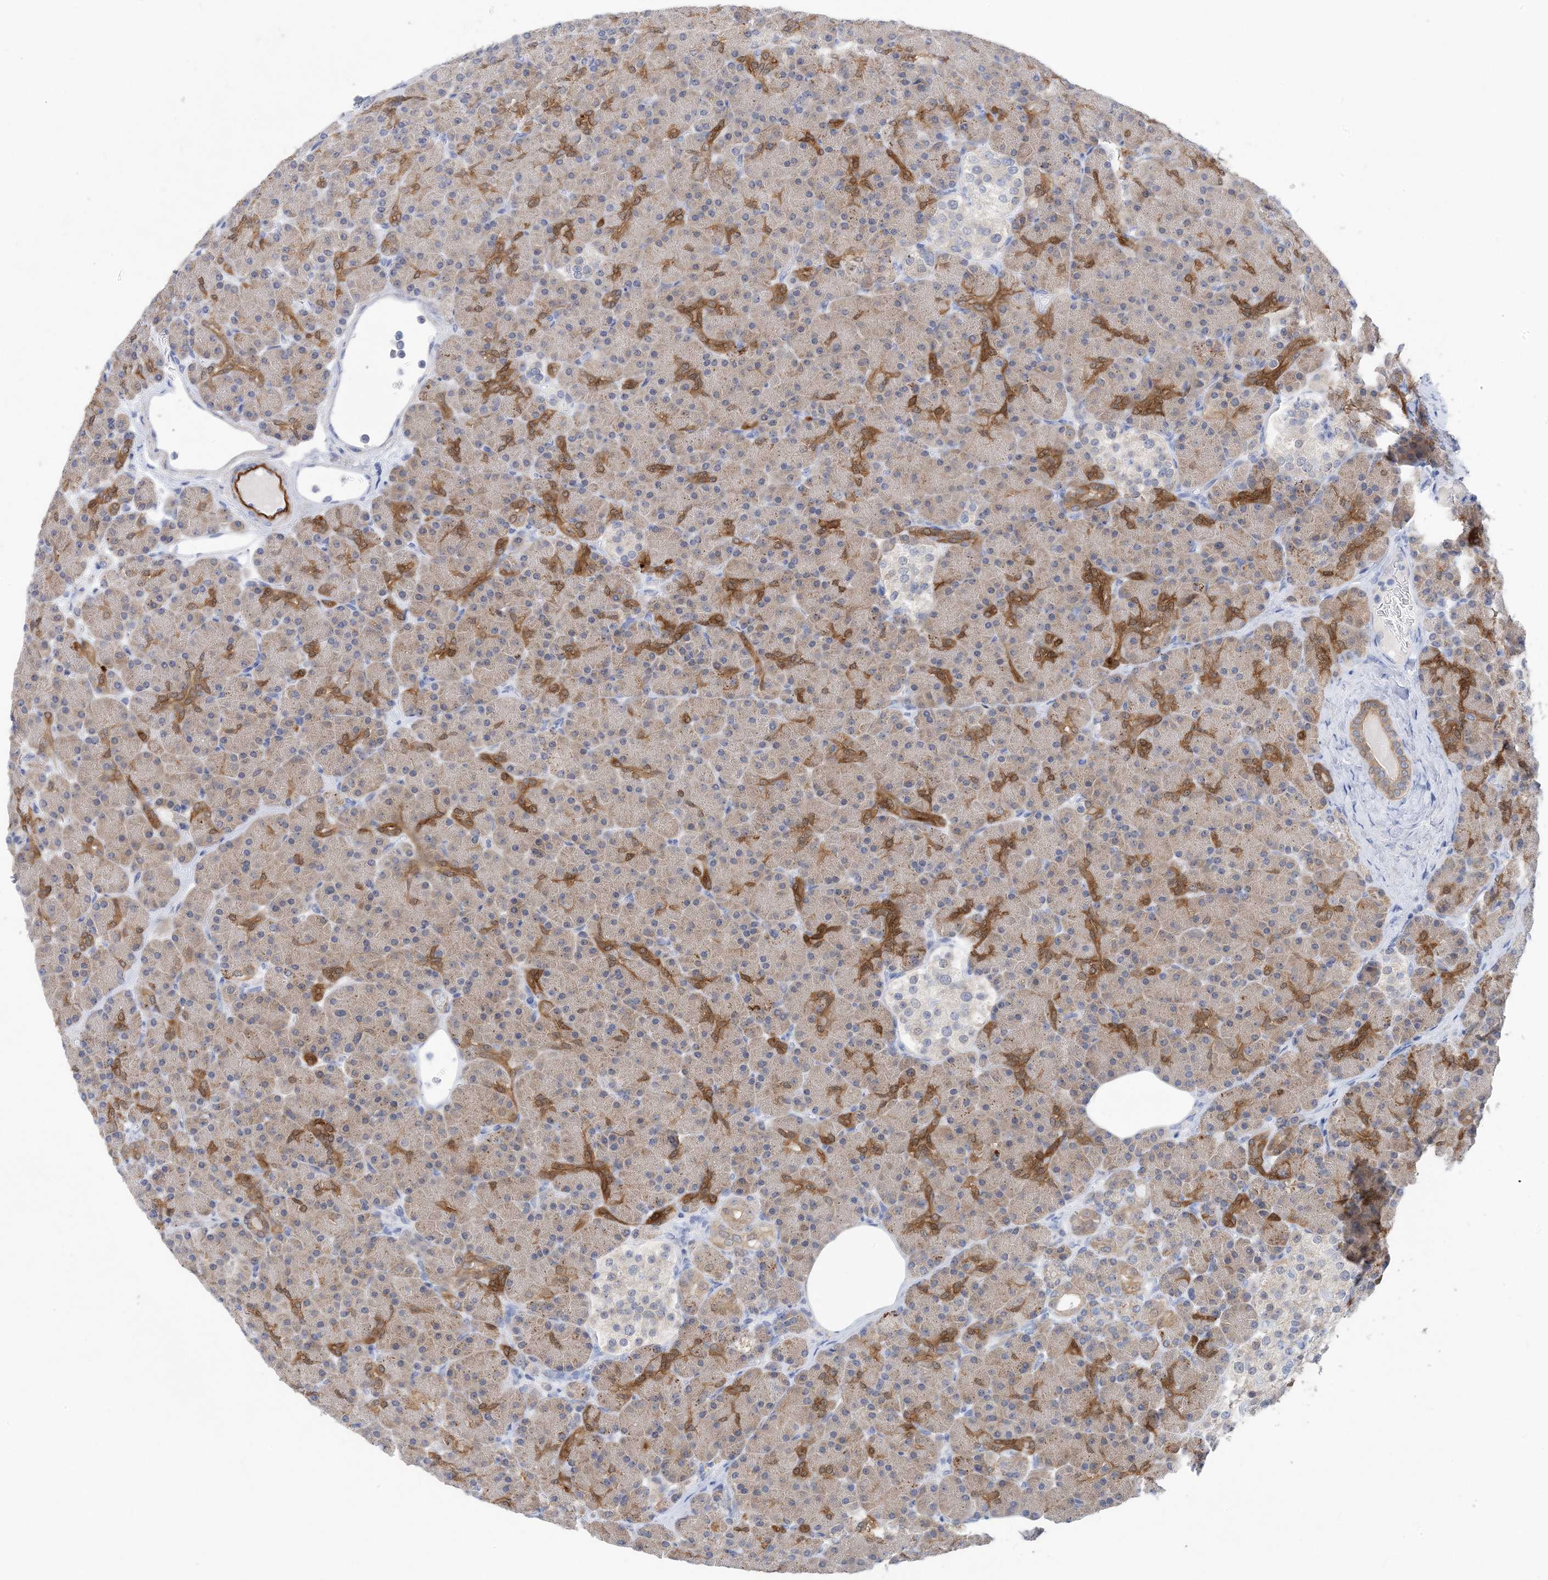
{"staining": {"intensity": "strong", "quantity": "<25%", "location": "cytoplasmic/membranous"}, "tissue": "pancreas", "cell_type": "Exocrine glandular cells", "image_type": "normal", "snomed": [{"axis": "morphology", "description": "Normal tissue, NOS"}, {"axis": "topography", "description": "Pancreas"}], "caption": "High-power microscopy captured an immunohistochemistry image of unremarkable pancreas, revealing strong cytoplasmic/membranous expression in about <25% of exocrine glandular cells. The staining was performed using DAB (3,3'-diaminobenzidine) to visualize the protein expression in brown, while the nuclei were stained in blue with hematoxylin (Magnification: 20x).", "gene": "SH3YL1", "patient": {"sex": "female", "age": 43}}